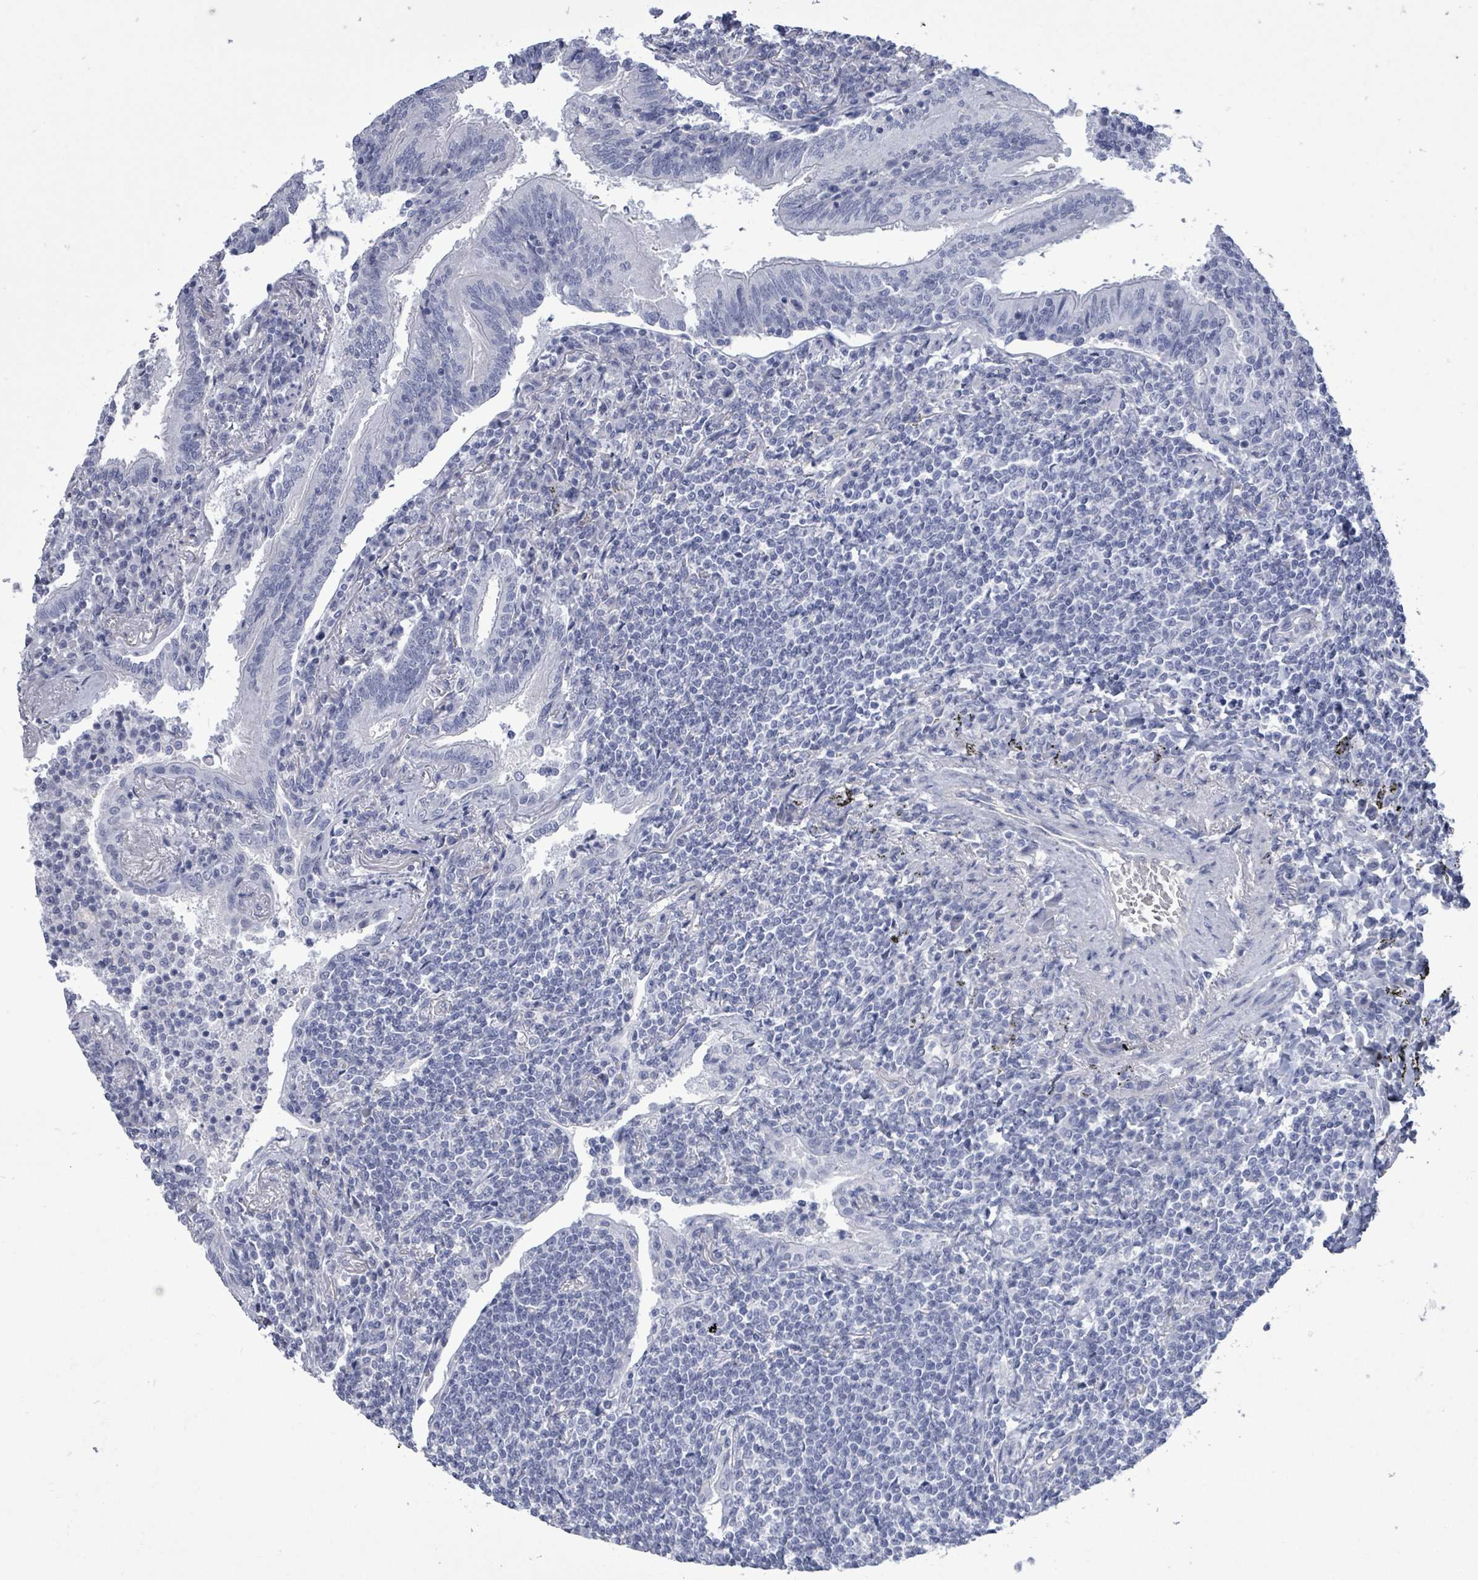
{"staining": {"intensity": "negative", "quantity": "none", "location": "none"}, "tissue": "lymphoma", "cell_type": "Tumor cells", "image_type": "cancer", "snomed": [{"axis": "morphology", "description": "Malignant lymphoma, non-Hodgkin's type, Low grade"}, {"axis": "topography", "description": "Lung"}], "caption": "This histopathology image is of low-grade malignant lymphoma, non-Hodgkin's type stained with immunohistochemistry to label a protein in brown with the nuclei are counter-stained blue. There is no staining in tumor cells.", "gene": "CT45A5", "patient": {"sex": "female", "age": 71}}